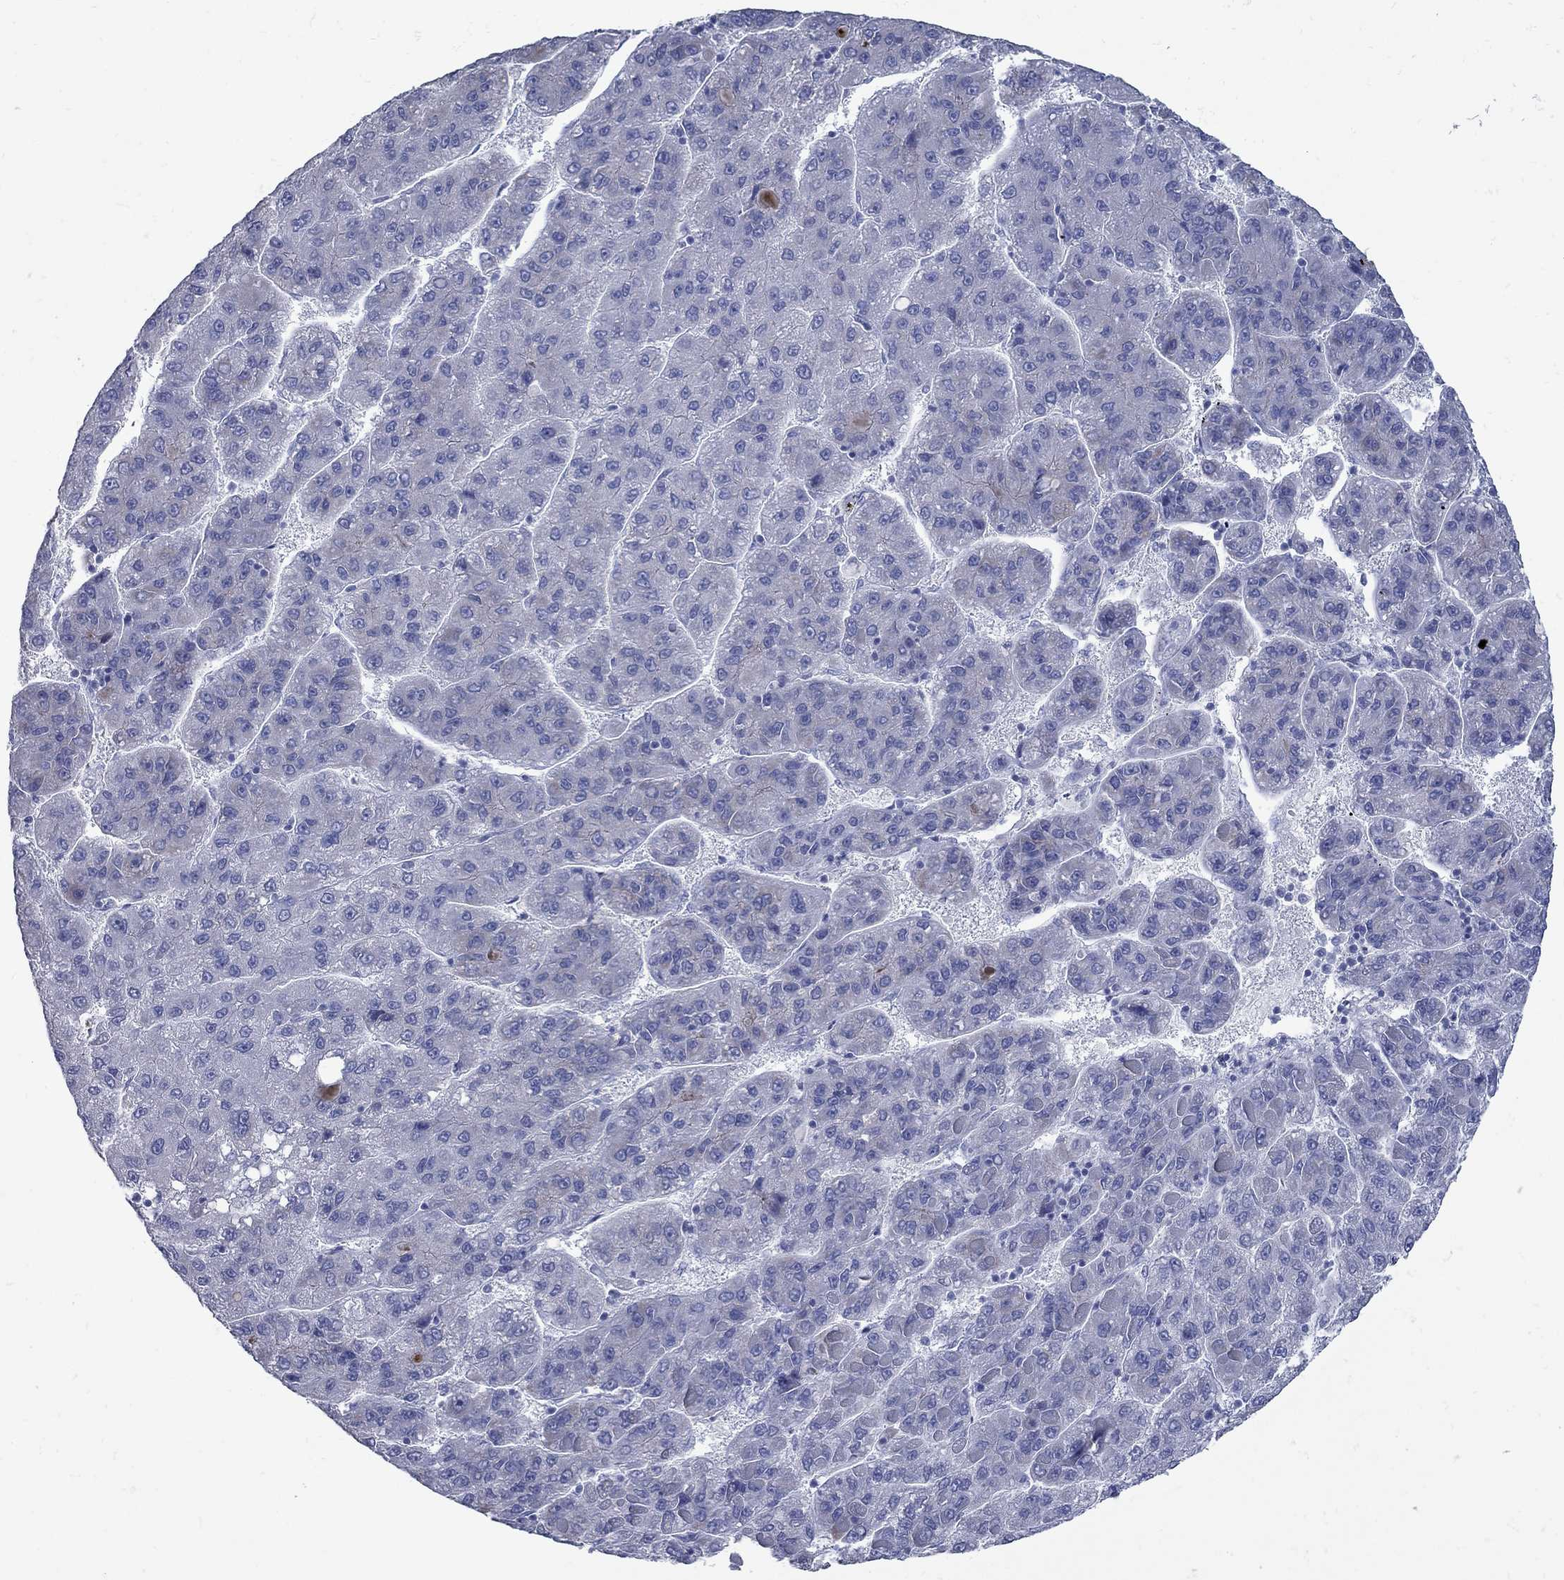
{"staining": {"intensity": "negative", "quantity": "none", "location": "none"}, "tissue": "liver cancer", "cell_type": "Tumor cells", "image_type": "cancer", "snomed": [{"axis": "morphology", "description": "Carcinoma, Hepatocellular, NOS"}, {"axis": "topography", "description": "Liver"}], "caption": "IHC of human liver hepatocellular carcinoma displays no staining in tumor cells.", "gene": "PDZD3", "patient": {"sex": "female", "age": 82}}